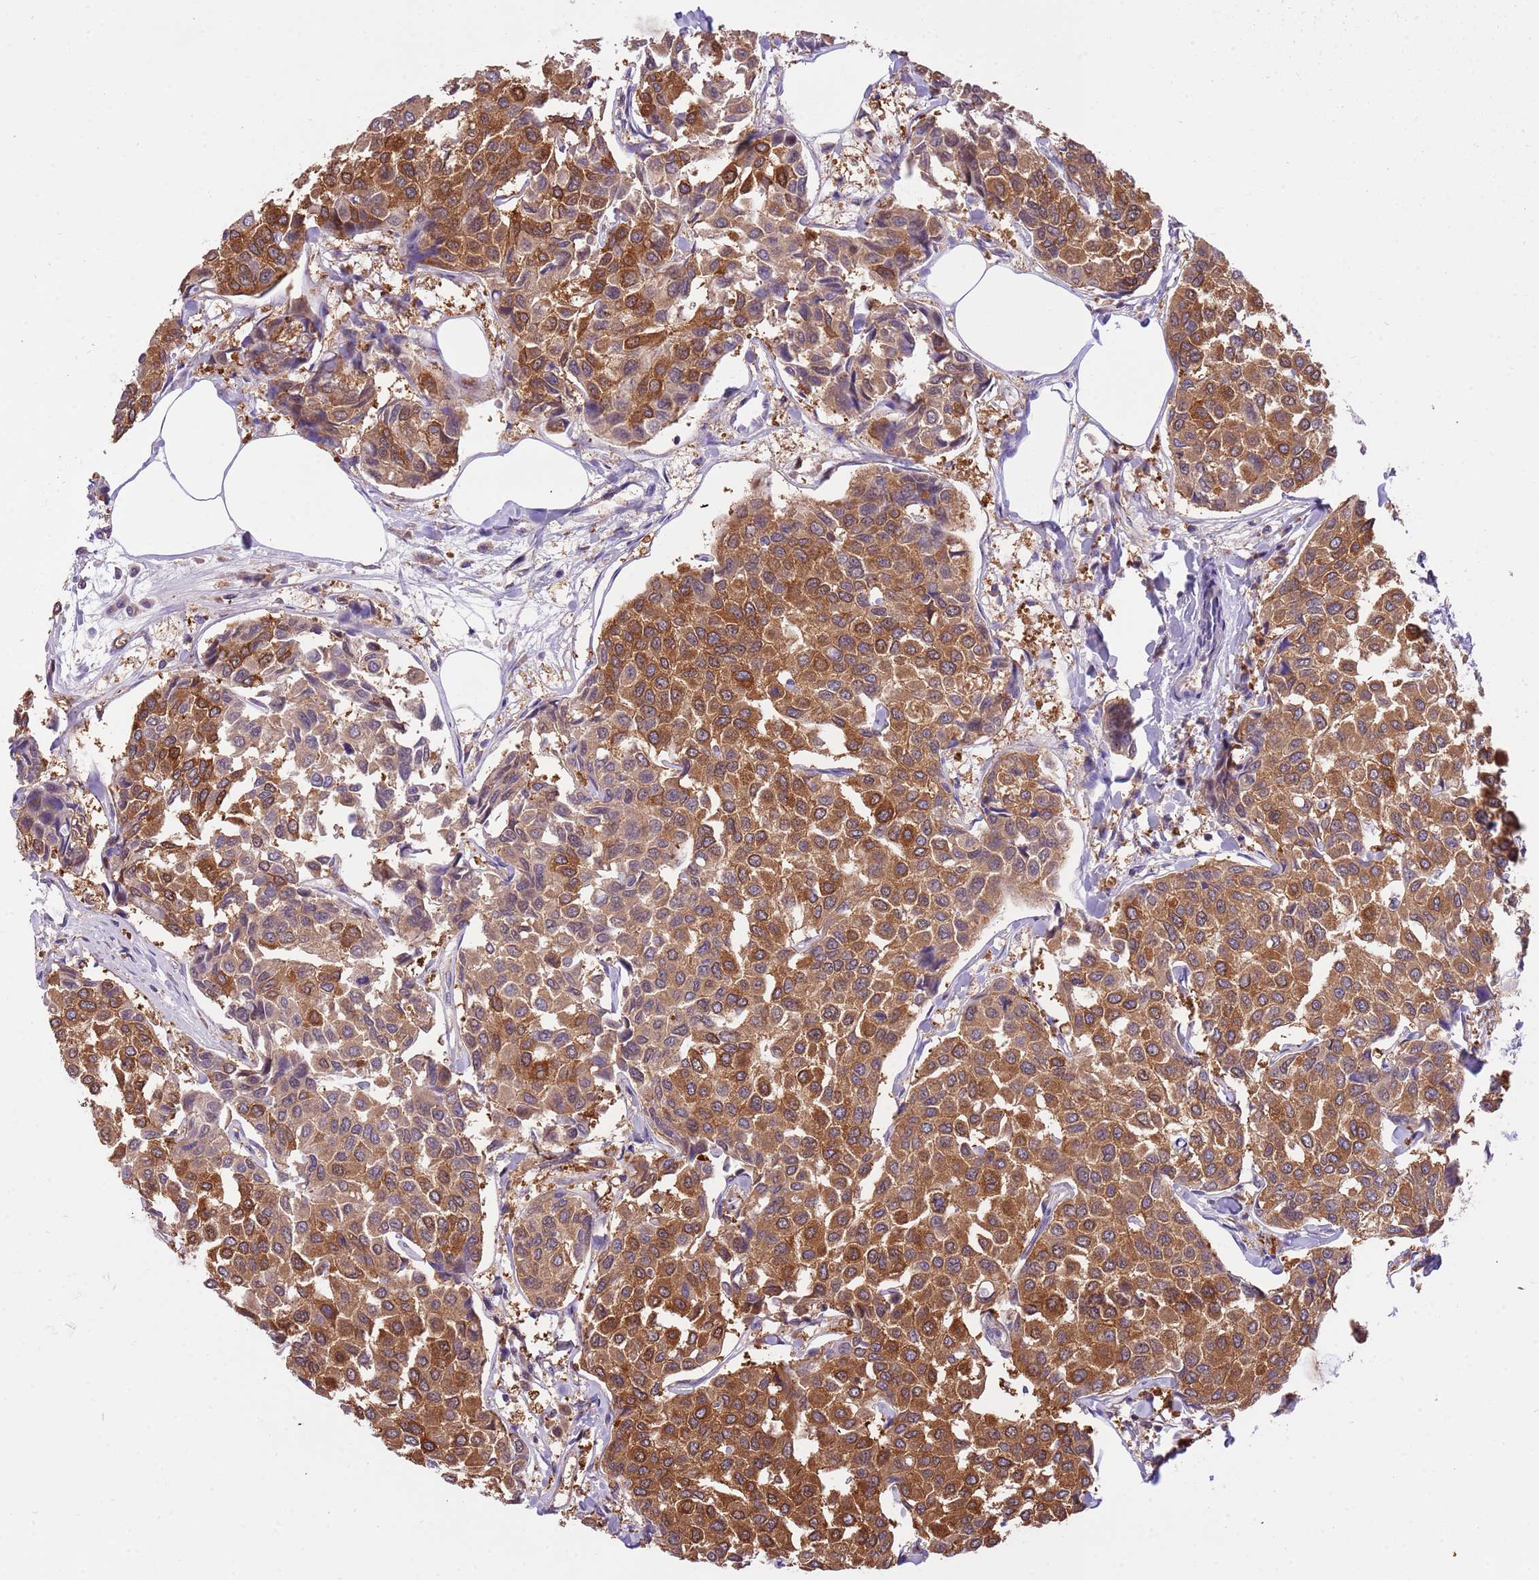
{"staining": {"intensity": "strong", "quantity": ">75%", "location": "cytoplasmic/membranous"}, "tissue": "breast cancer", "cell_type": "Tumor cells", "image_type": "cancer", "snomed": [{"axis": "morphology", "description": "Duct carcinoma"}, {"axis": "topography", "description": "Breast"}], "caption": "High-magnification brightfield microscopy of infiltrating ductal carcinoma (breast) stained with DAB (3,3'-diaminobenzidine) (brown) and counterstained with hematoxylin (blue). tumor cells exhibit strong cytoplasmic/membranous expression is appreciated in approximately>75% of cells.", "gene": "STIP1", "patient": {"sex": "female", "age": 55}}